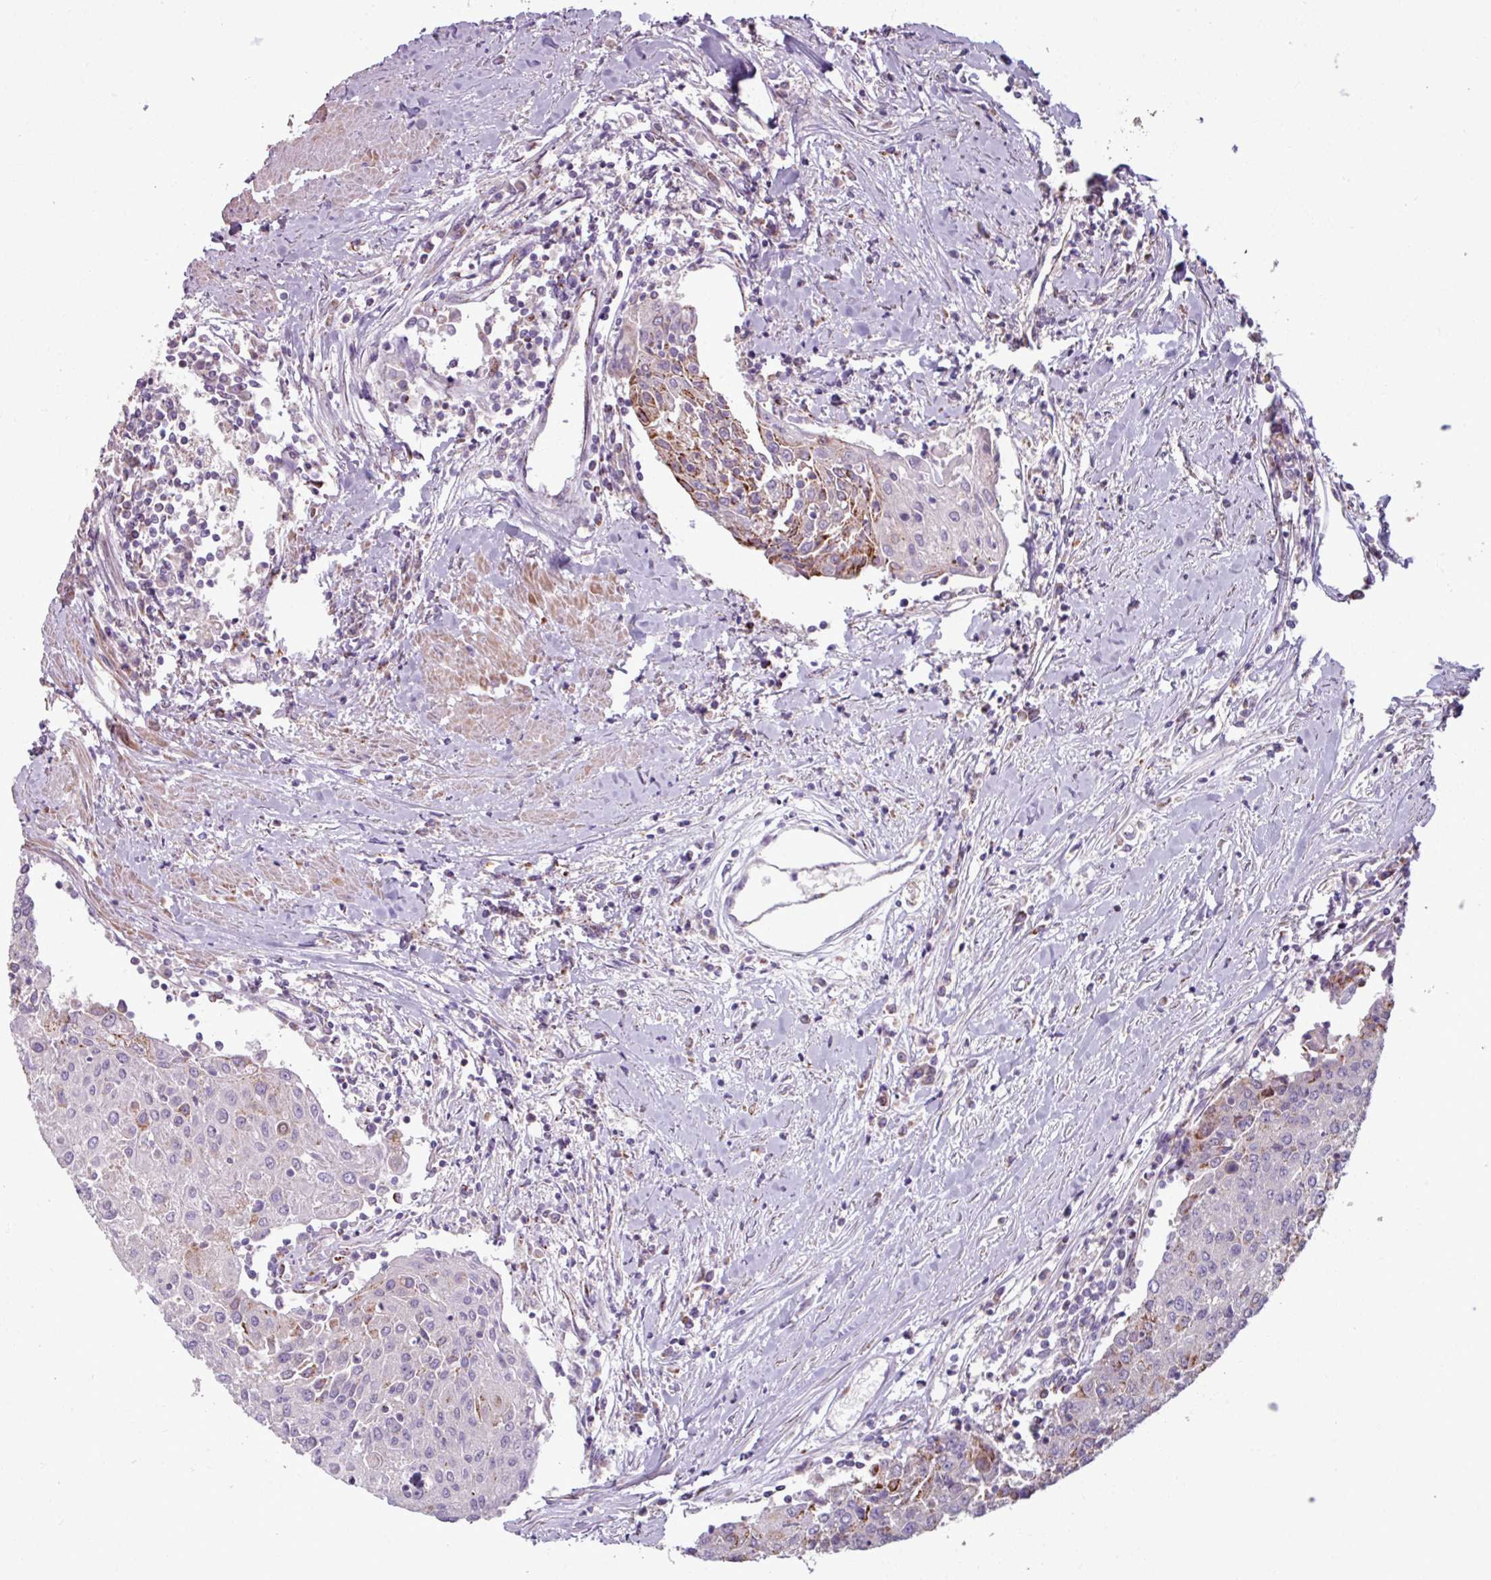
{"staining": {"intensity": "moderate", "quantity": "<25%", "location": "cytoplasmic/membranous"}, "tissue": "urothelial cancer", "cell_type": "Tumor cells", "image_type": "cancer", "snomed": [{"axis": "morphology", "description": "Urothelial carcinoma, High grade"}, {"axis": "topography", "description": "Urinary bladder"}], "caption": "About <25% of tumor cells in urothelial carcinoma (high-grade) display moderate cytoplasmic/membranous protein positivity as visualized by brown immunohistochemical staining.", "gene": "PNMA6A", "patient": {"sex": "female", "age": 85}}